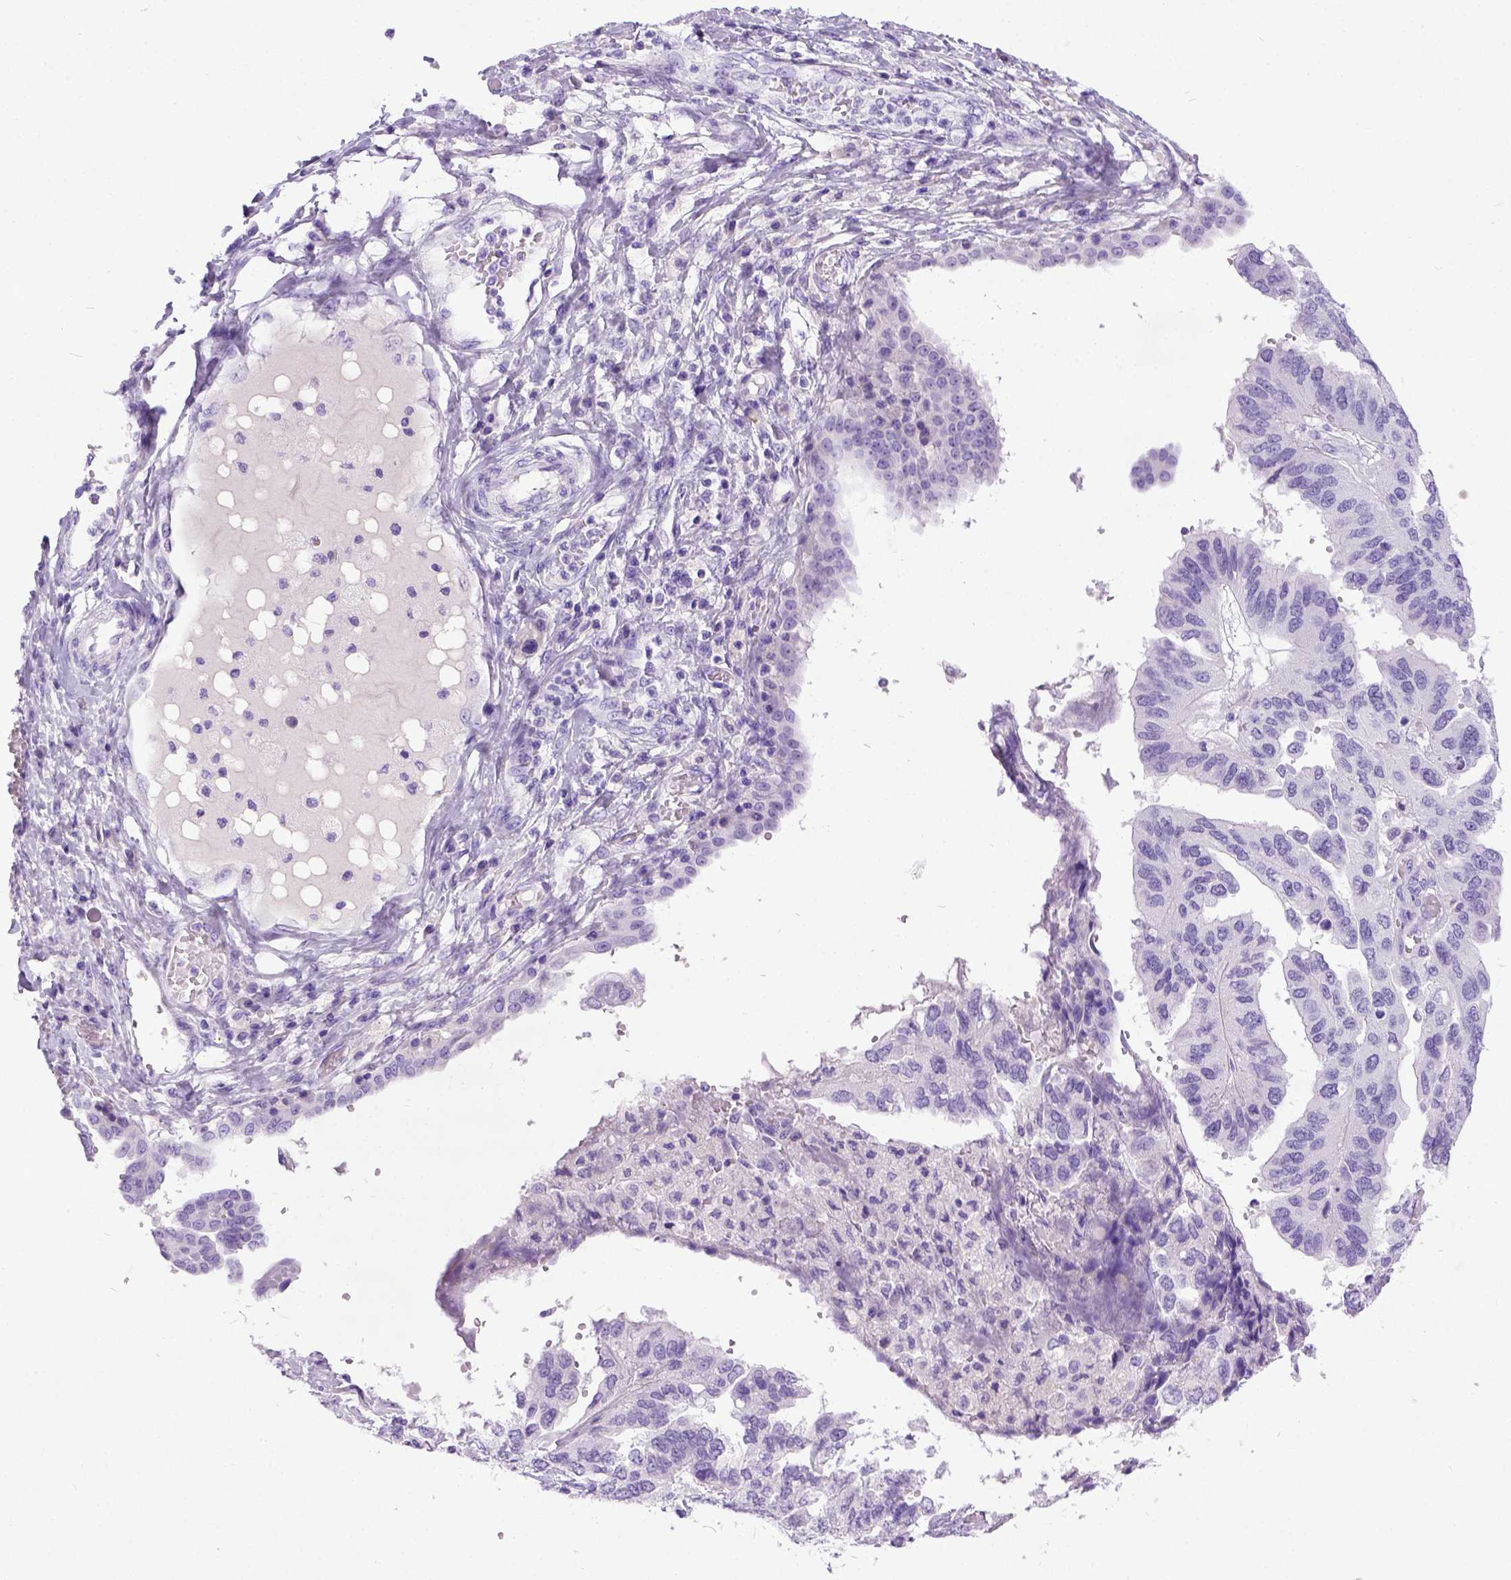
{"staining": {"intensity": "negative", "quantity": "none", "location": "none"}, "tissue": "ovarian cancer", "cell_type": "Tumor cells", "image_type": "cancer", "snomed": [{"axis": "morphology", "description": "Cystadenocarcinoma, serous, NOS"}, {"axis": "topography", "description": "Ovary"}], "caption": "Protein analysis of ovarian cancer reveals no significant positivity in tumor cells.", "gene": "IGF2", "patient": {"sex": "female", "age": 79}}